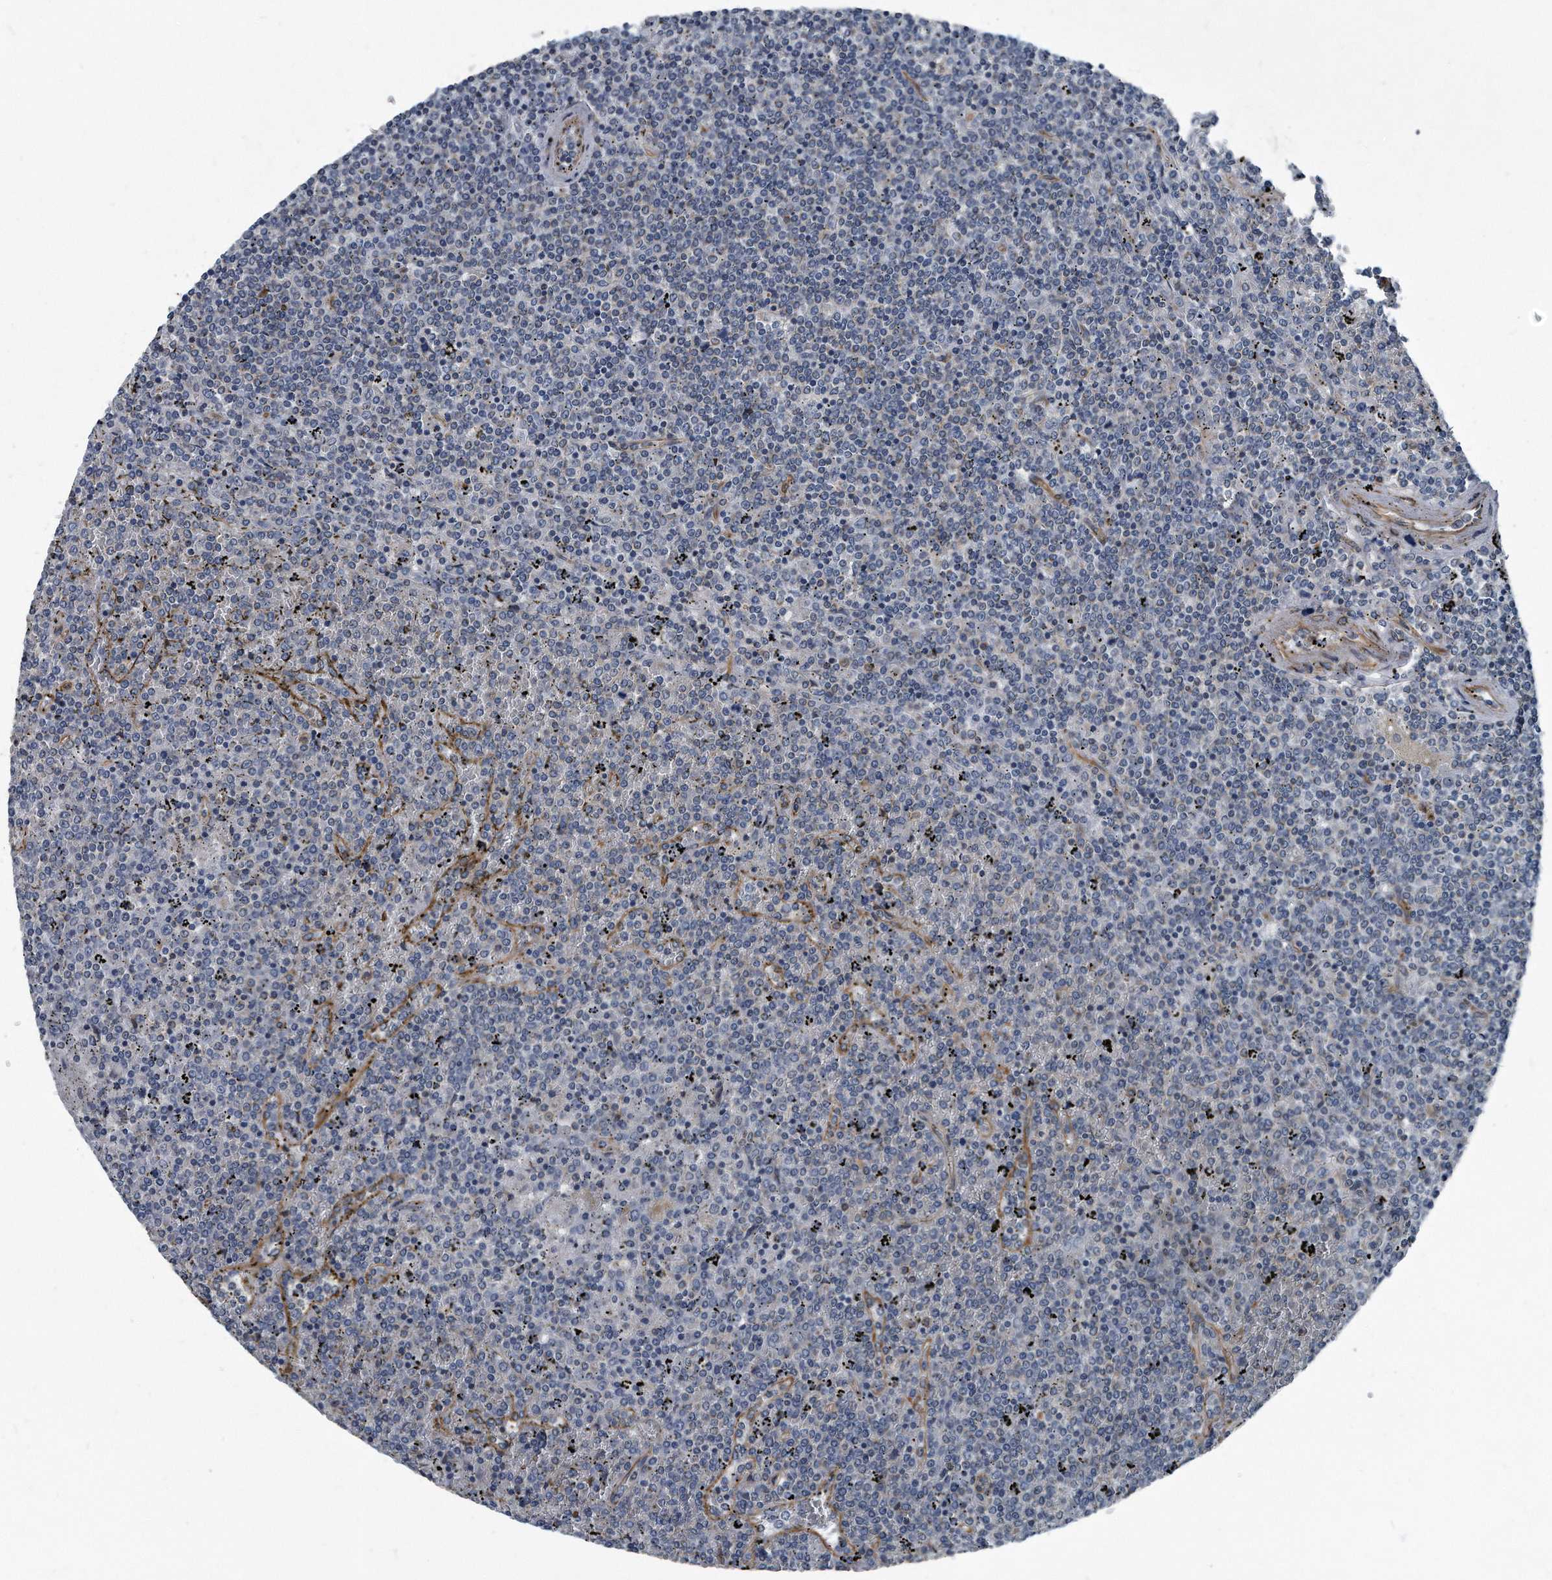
{"staining": {"intensity": "negative", "quantity": "none", "location": "none"}, "tissue": "lymphoma", "cell_type": "Tumor cells", "image_type": "cancer", "snomed": [{"axis": "morphology", "description": "Malignant lymphoma, non-Hodgkin's type, Low grade"}, {"axis": "topography", "description": "Spleen"}], "caption": "The histopathology image reveals no significant staining in tumor cells of lymphoma.", "gene": "PLEC", "patient": {"sex": "female", "age": 19}}